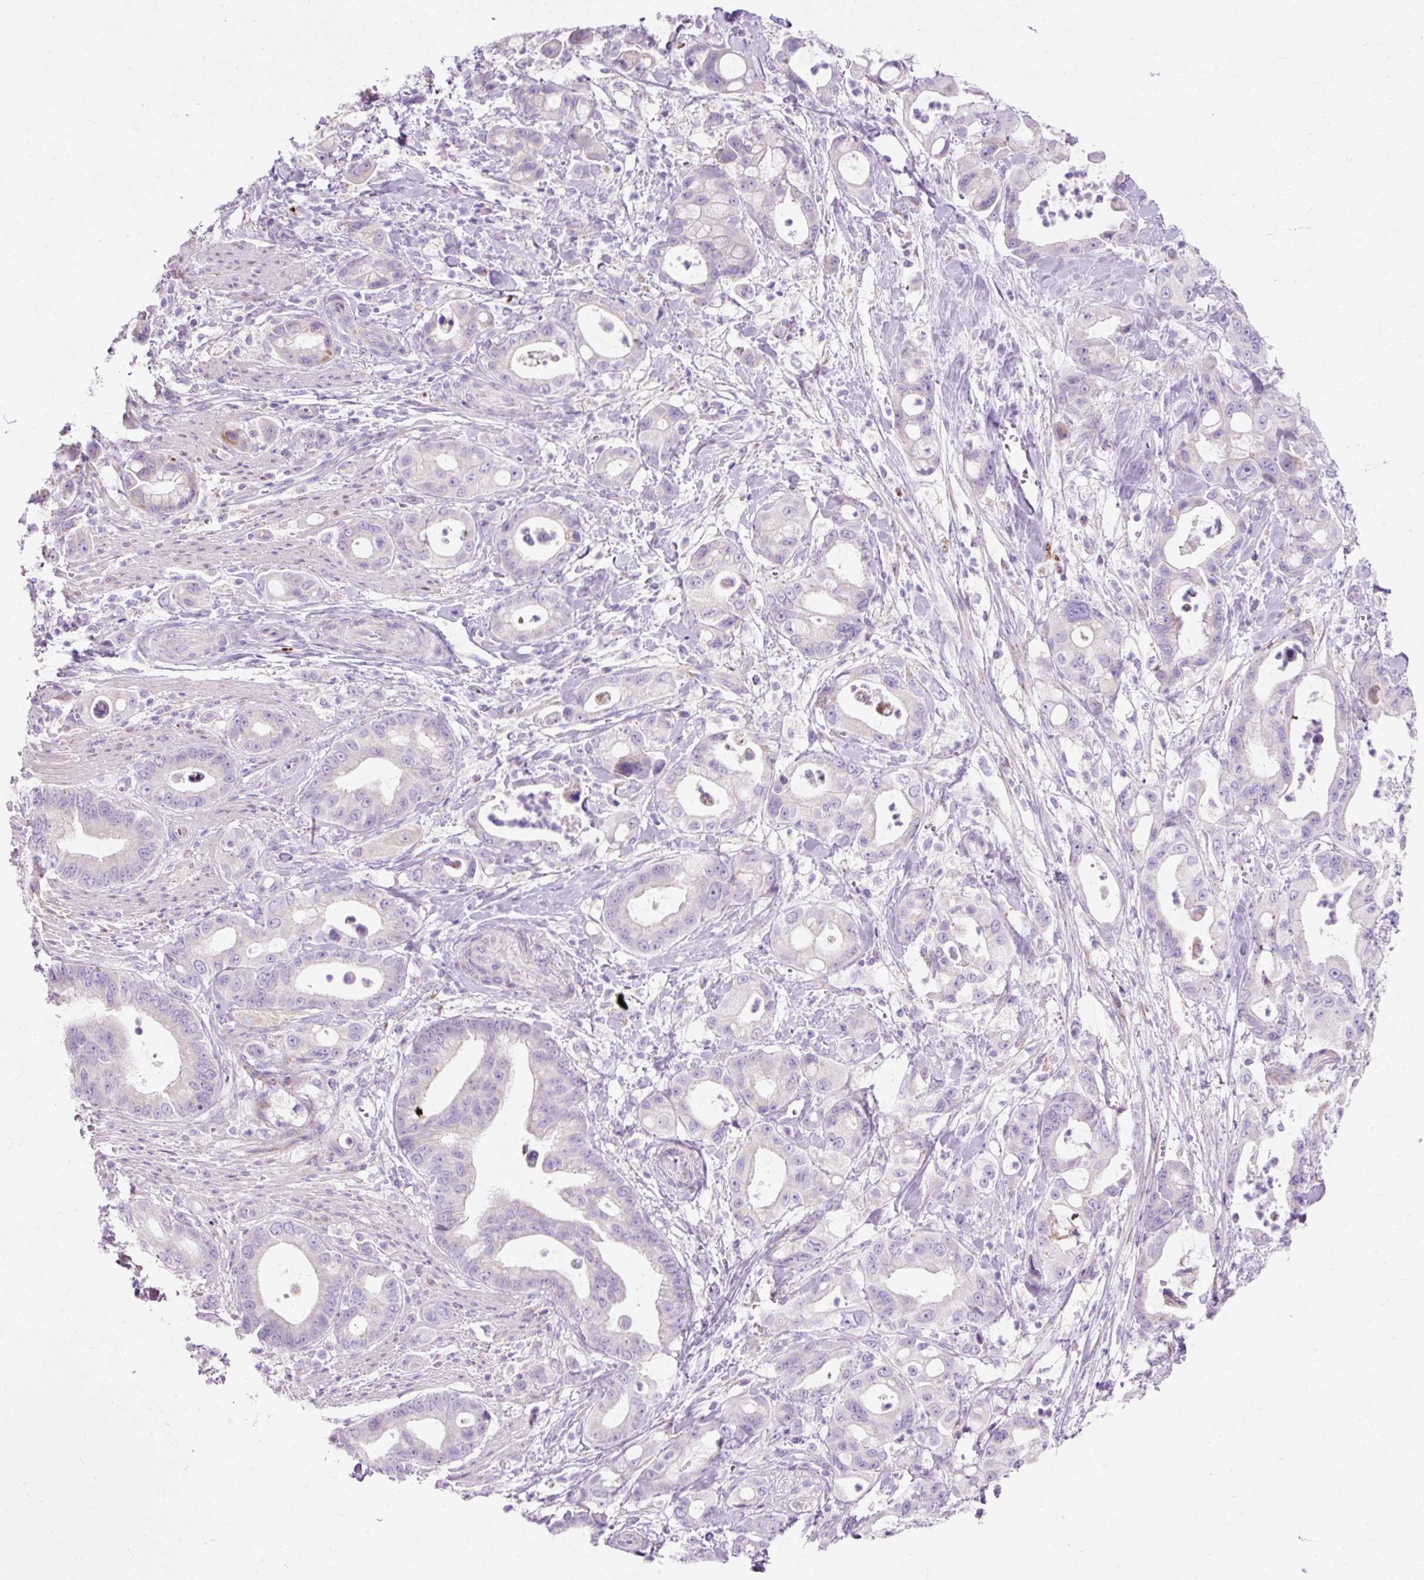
{"staining": {"intensity": "moderate", "quantity": "<25%", "location": "cytoplasmic/membranous"}, "tissue": "pancreatic cancer", "cell_type": "Tumor cells", "image_type": "cancer", "snomed": [{"axis": "morphology", "description": "Adenocarcinoma, NOS"}, {"axis": "topography", "description": "Pancreas"}], "caption": "IHC micrograph of human pancreatic adenocarcinoma stained for a protein (brown), which exhibits low levels of moderate cytoplasmic/membranous staining in about <25% of tumor cells.", "gene": "PLPP2", "patient": {"sex": "male", "age": 68}}